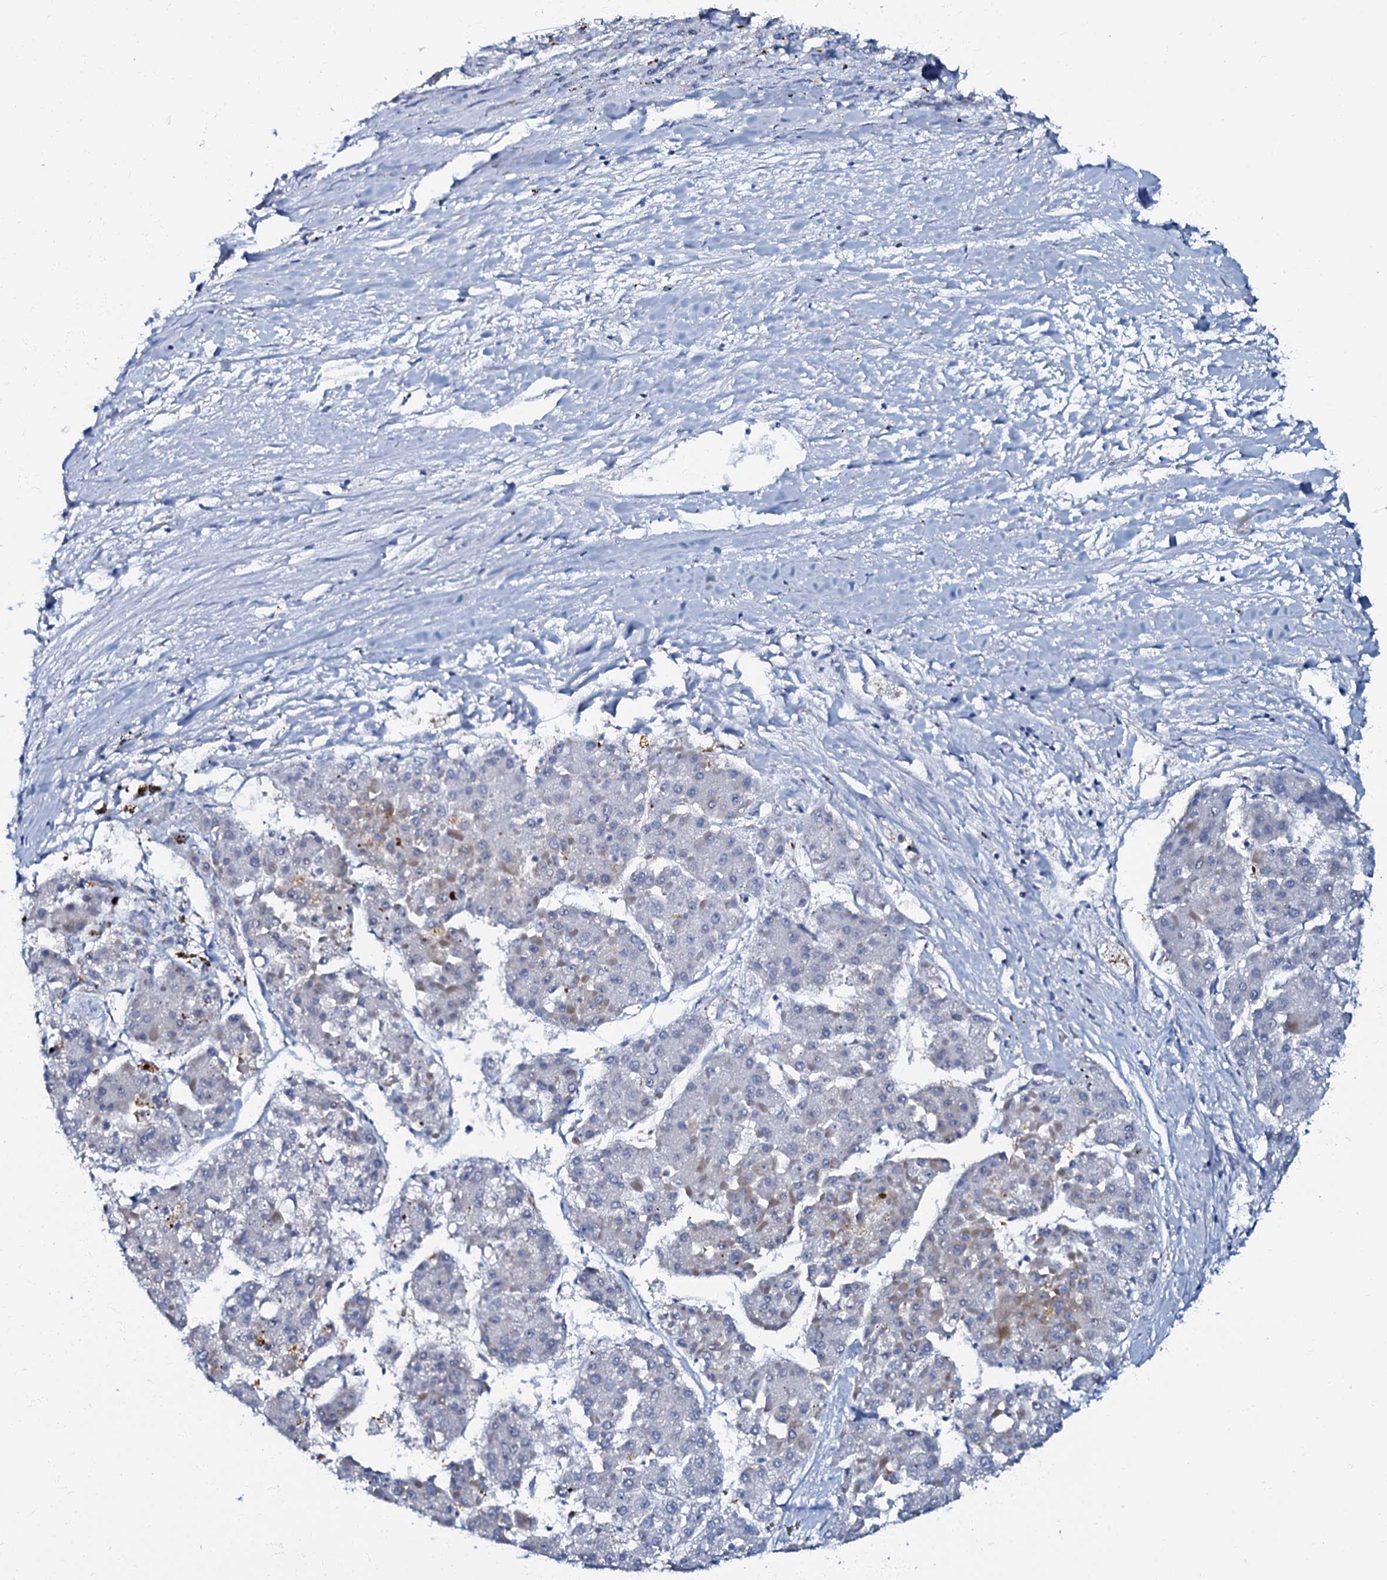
{"staining": {"intensity": "negative", "quantity": "none", "location": "none"}, "tissue": "liver cancer", "cell_type": "Tumor cells", "image_type": "cancer", "snomed": [{"axis": "morphology", "description": "Carcinoma, Hepatocellular, NOS"}, {"axis": "topography", "description": "Liver"}], "caption": "Immunohistochemical staining of human liver cancer demonstrates no significant staining in tumor cells. (Immunohistochemistry, brightfield microscopy, high magnification).", "gene": "MFSD5", "patient": {"sex": "female", "age": 73}}